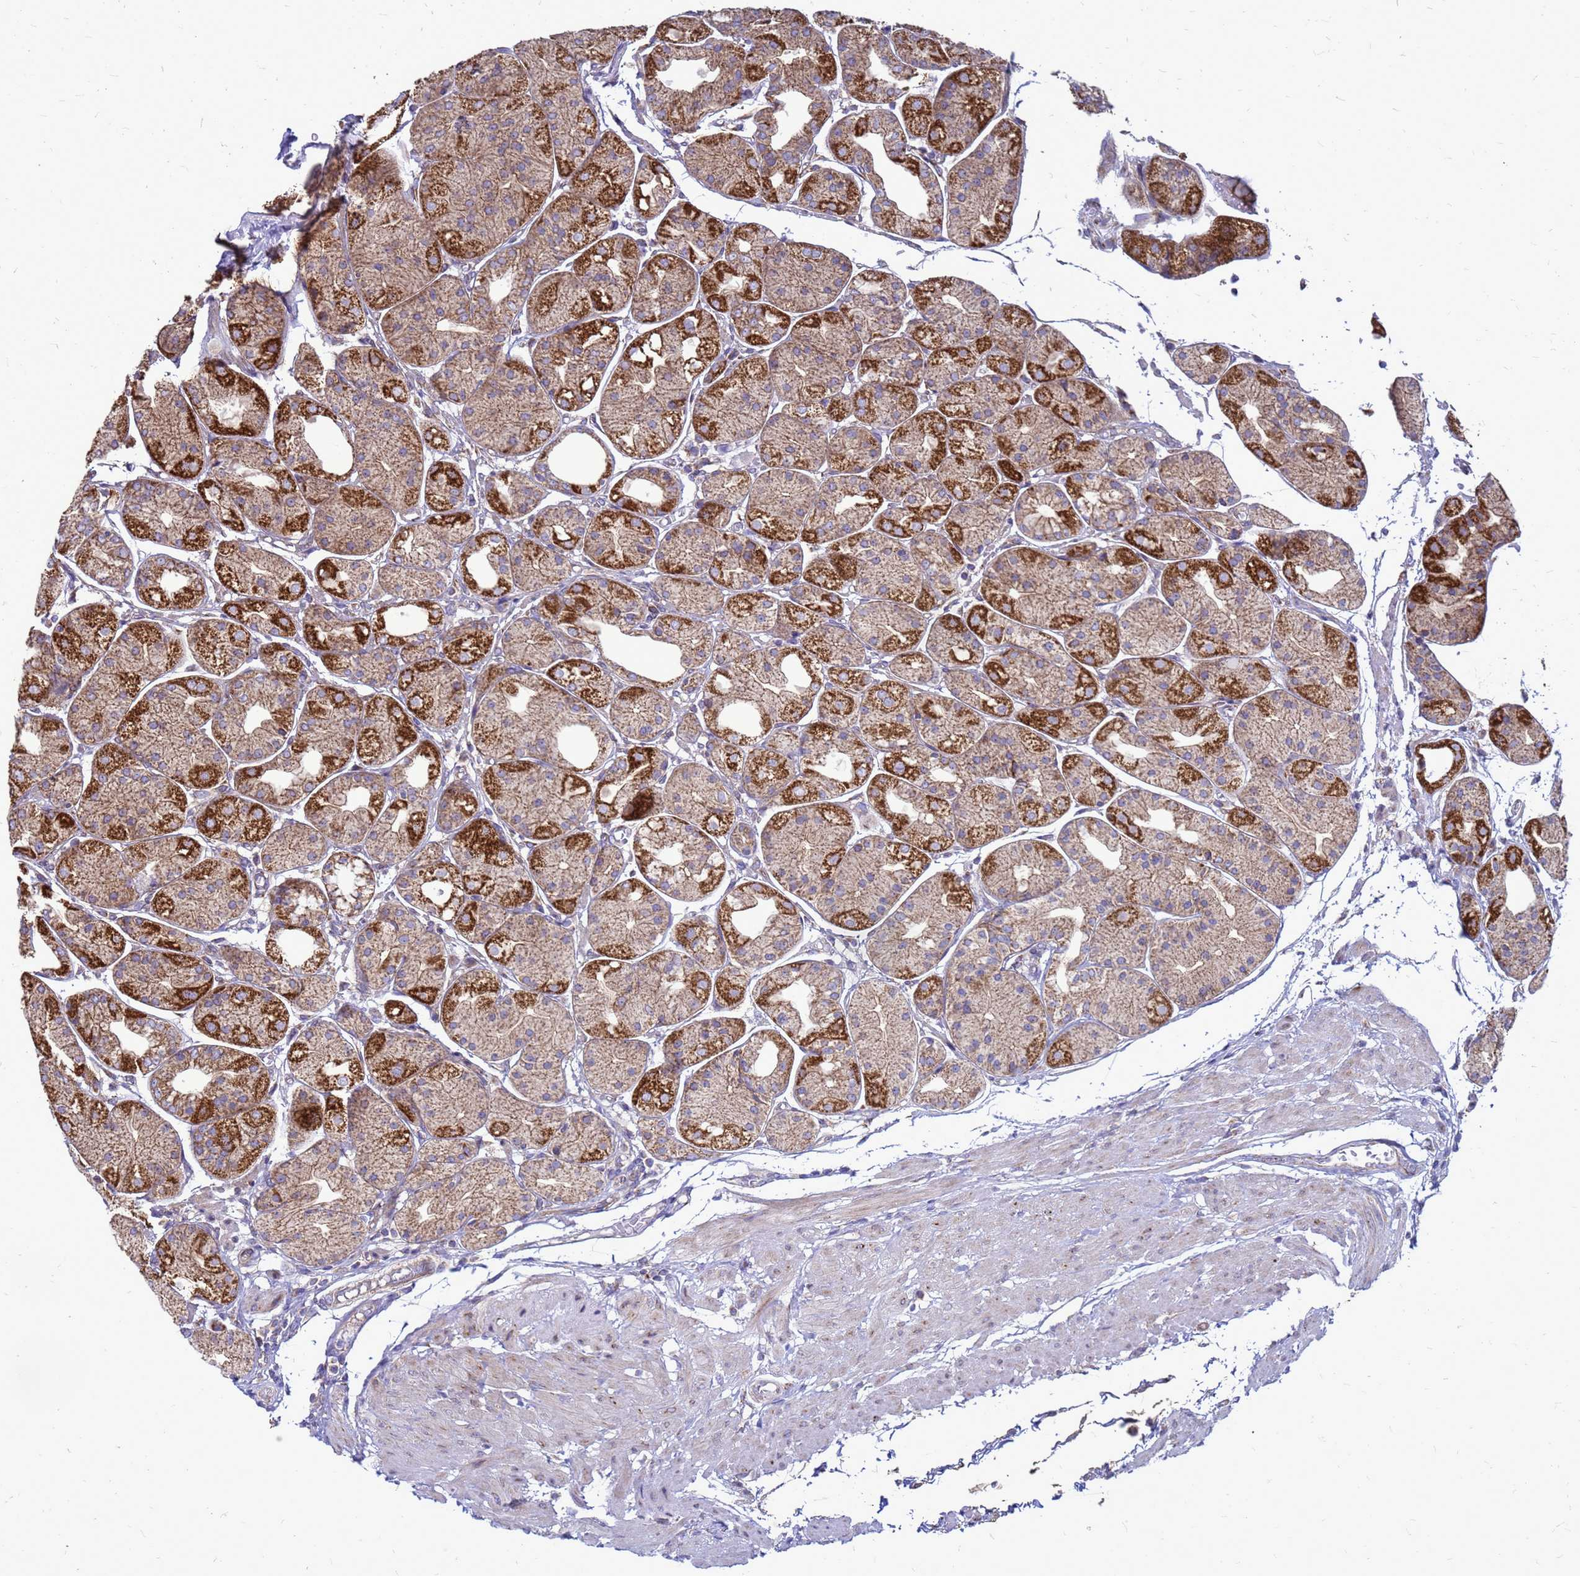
{"staining": {"intensity": "strong", "quantity": "25%-75%", "location": "cytoplasmic/membranous"}, "tissue": "stomach", "cell_type": "Glandular cells", "image_type": "normal", "snomed": [{"axis": "morphology", "description": "Normal tissue, NOS"}, {"axis": "topography", "description": "Stomach, upper"}], "caption": "A brown stain labels strong cytoplasmic/membranous staining of a protein in glandular cells of normal stomach. The protein is stained brown, and the nuclei are stained in blue (DAB (3,3'-diaminobenzidine) IHC with brightfield microscopy, high magnification).", "gene": "FSTL4", "patient": {"sex": "male", "age": 72}}